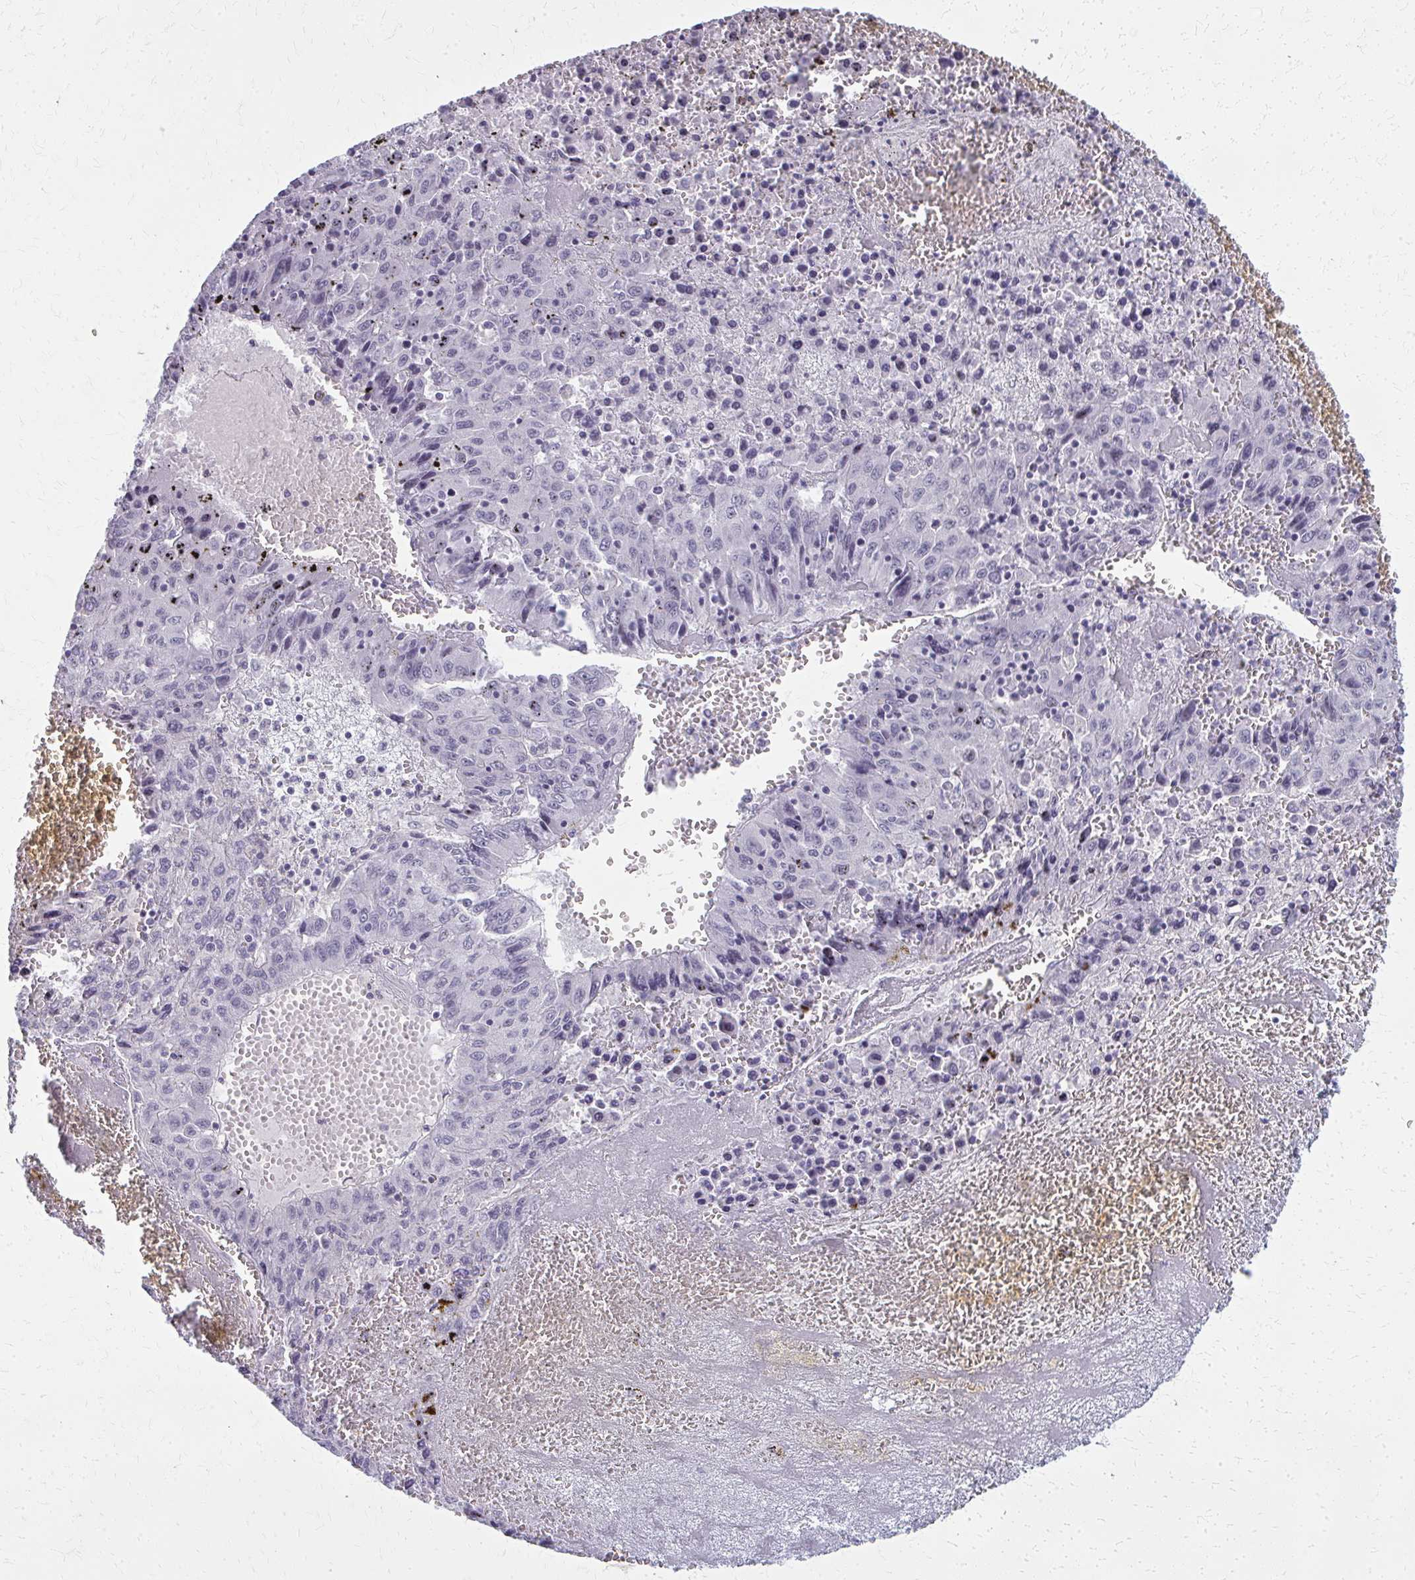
{"staining": {"intensity": "negative", "quantity": "none", "location": "none"}, "tissue": "liver cancer", "cell_type": "Tumor cells", "image_type": "cancer", "snomed": [{"axis": "morphology", "description": "Carcinoma, Hepatocellular, NOS"}, {"axis": "topography", "description": "Liver"}], "caption": "Immunohistochemistry image of neoplastic tissue: liver cancer stained with DAB reveals no significant protein positivity in tumor cells.", "gene": "CASQ2", "patient": {"sex": "female", "age": 53}}